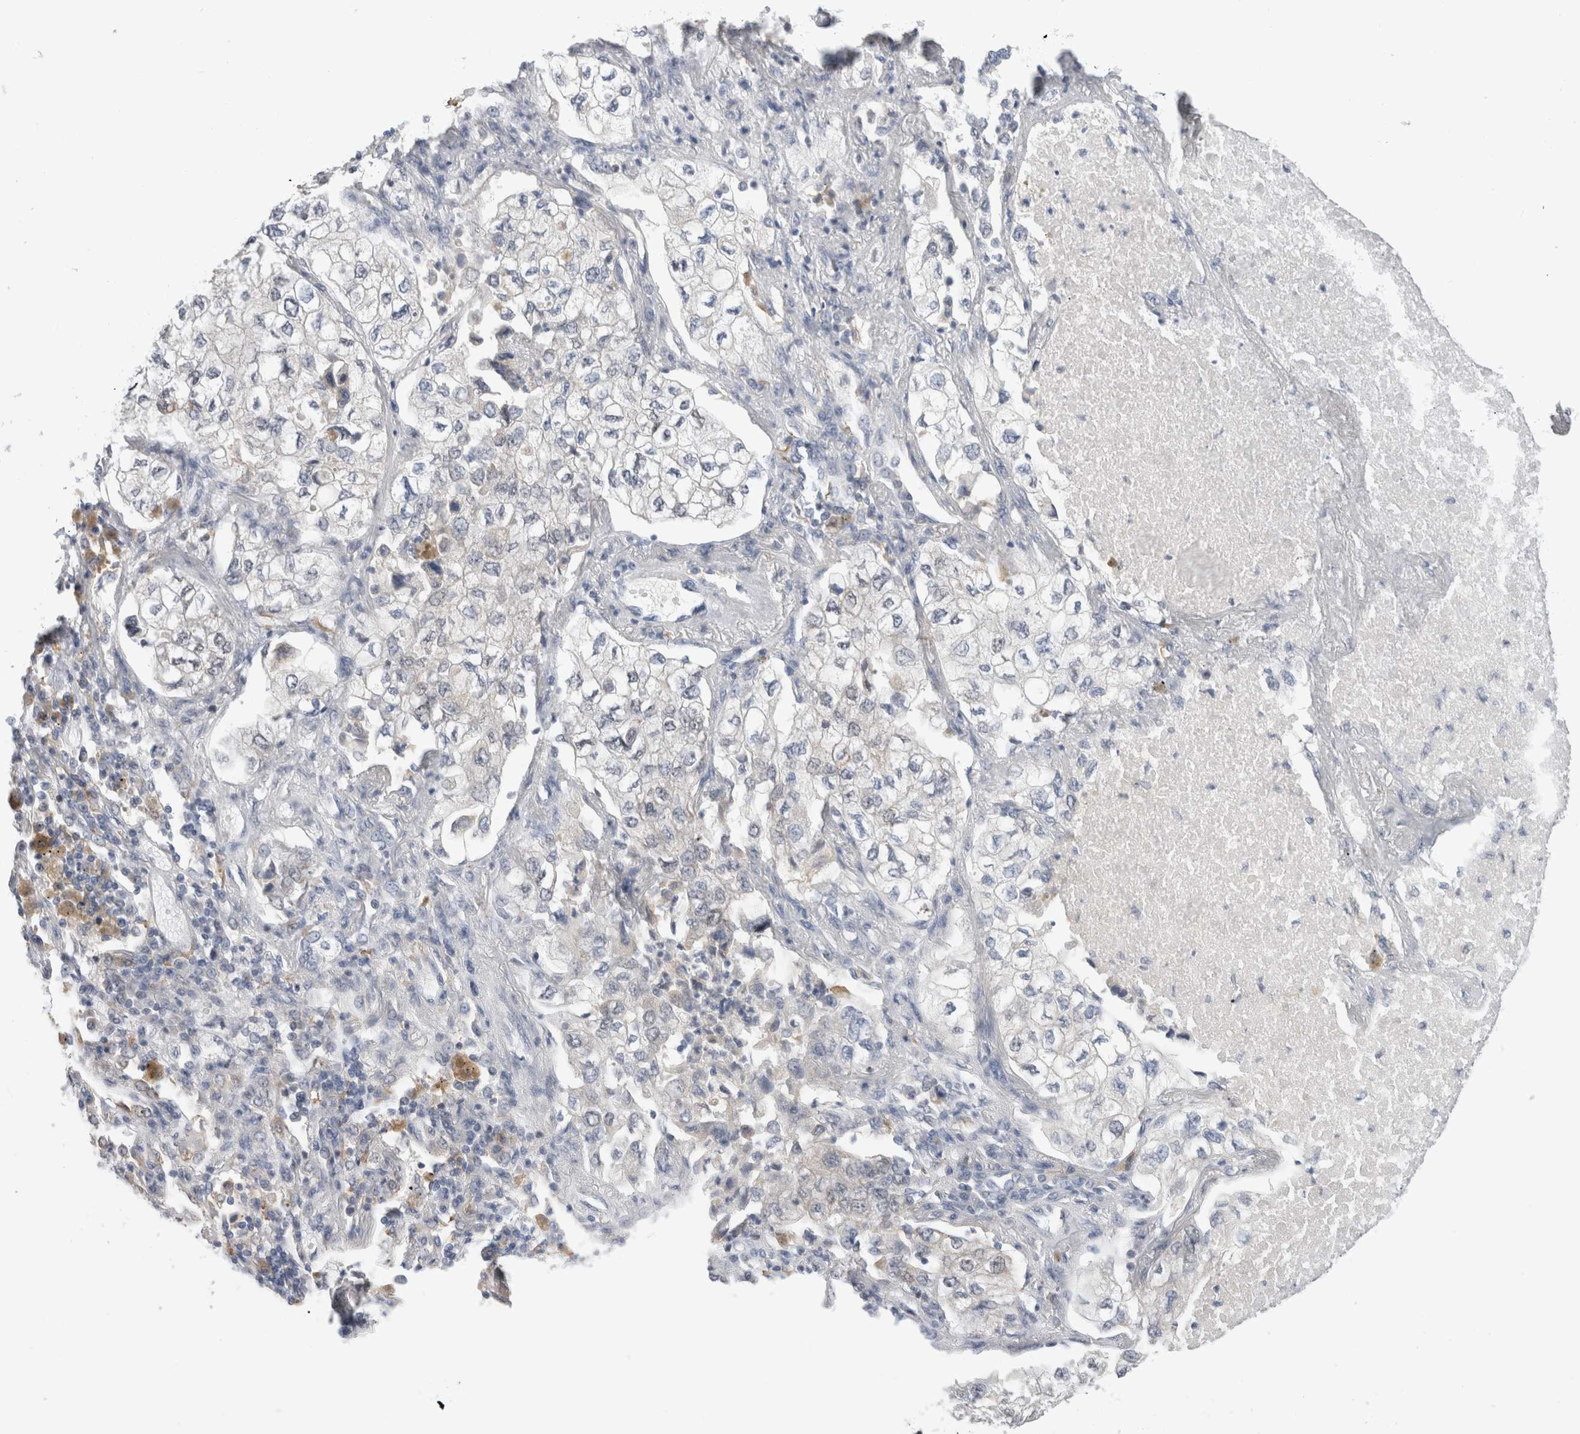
{"staining": {"intensity": "negative", "quantity": "none", "location": "none"}, "tissue": "lung cancer", "cell_type": "Tumor cells", "image_type": "cancer", "snomed": [{"axis": "morphology", "description": "Adenocarcinoma, NOS"}, {"axis": "topography", "description": "Lung"}], "caption": "Micrograph shows no significant protein positivity in tumor cells of adenocarcinoma (lung). (Stains: DAB (3,3'-diaminobenzidine) IHC with hematoxylin counter stain, Microscopy: brightfield microscopy at high magnification).", "gene": "SYTL5", "patient": {"sex": "male", "age": 63}}